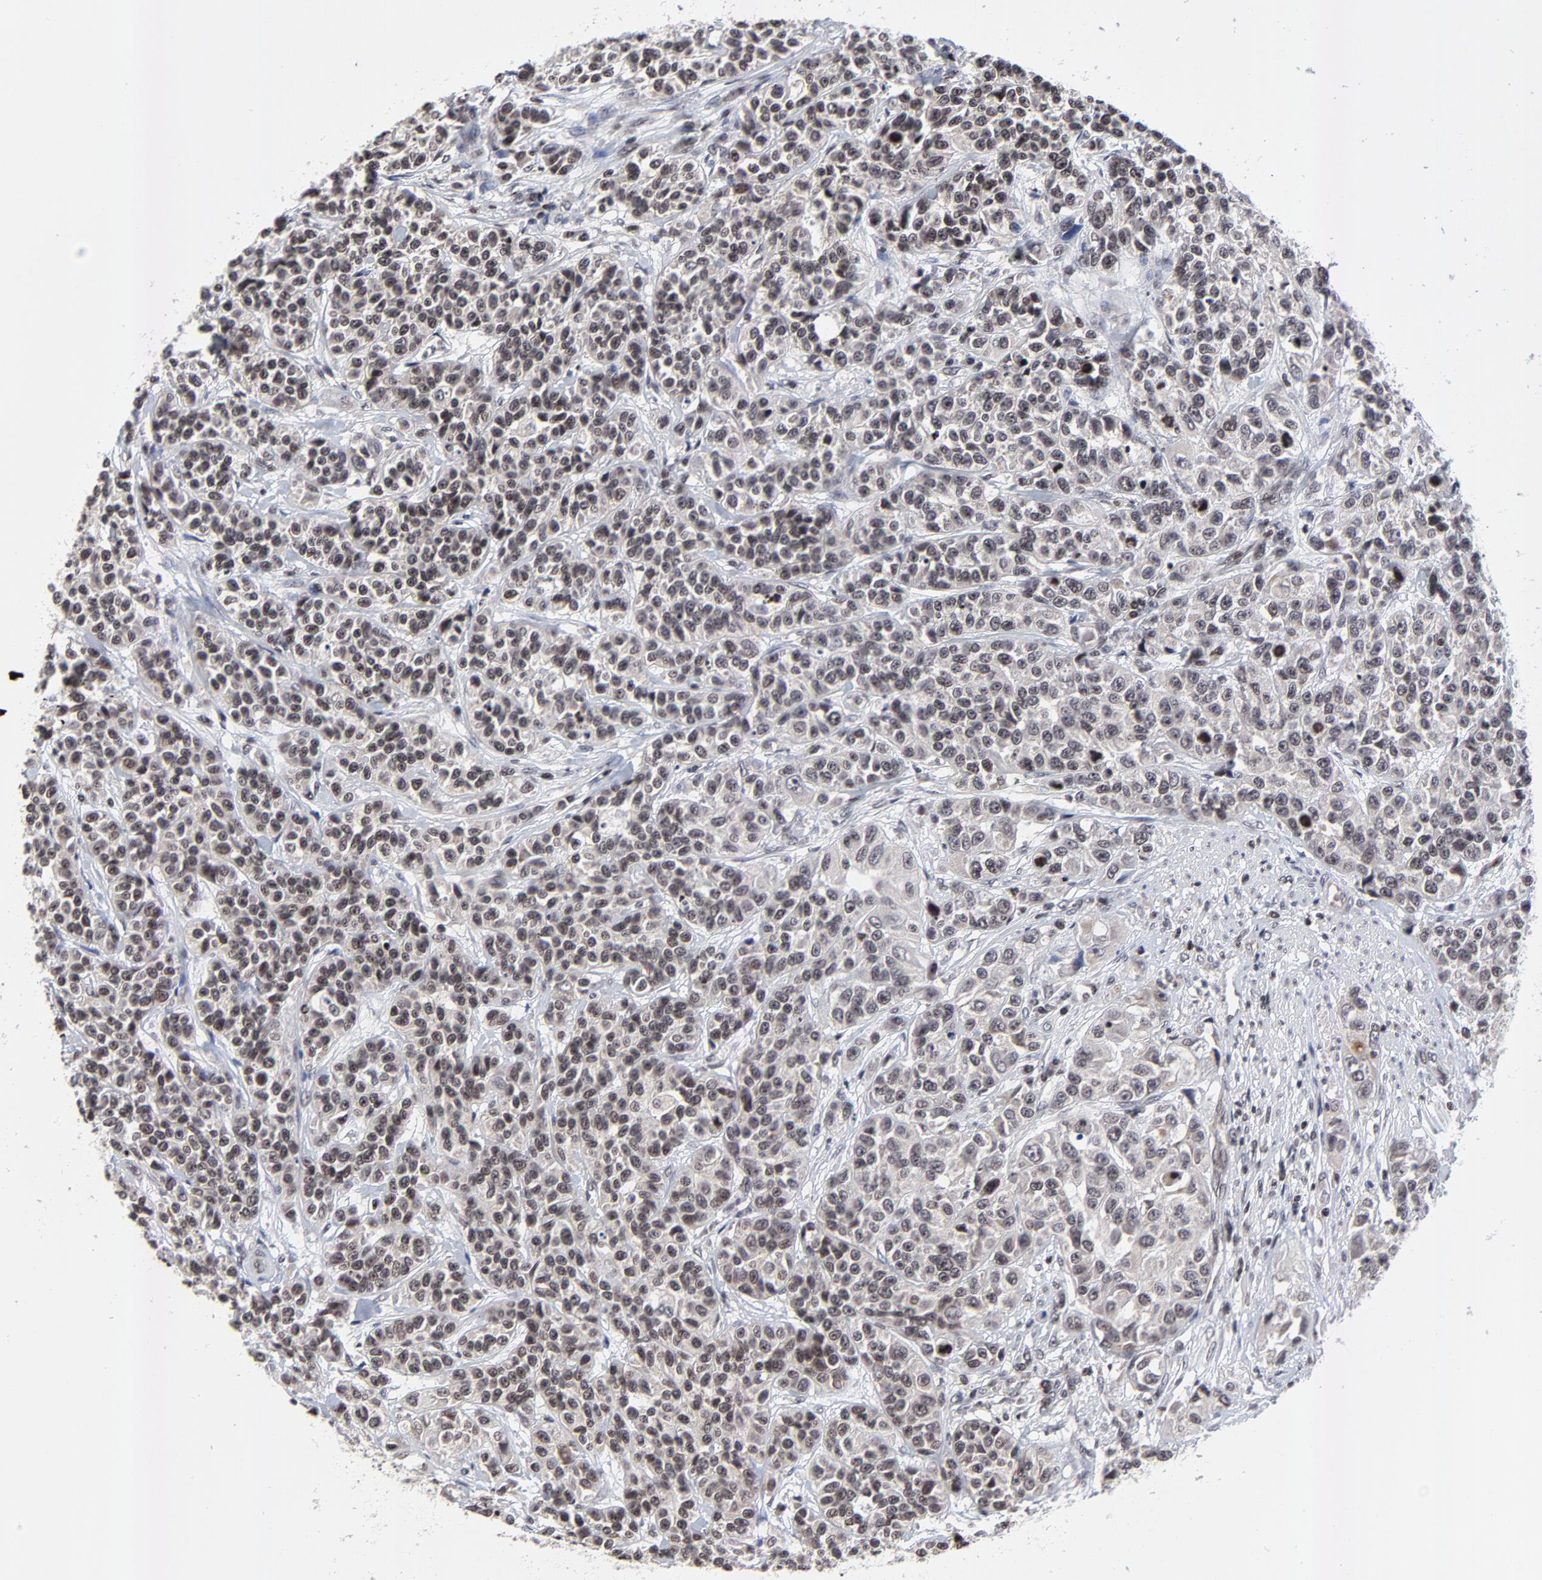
{"staining": {"intensity": "weak", "quantity": ">75%", "location": "nuclear"}, "tissue": "urothelial cancer", "cell_type": "Tumor cells", "image_type": "cancer", "snomed": [{"axis": "morphology", "description": "Urothelial carcinoma, High grade"}, {"axis": "topography", "description": "Urinary bladder"}], "caption": "Urothelial cancer was stained to show a protein in brown. There is low levels of weak nuclear positivity in approximately >75% of tumor cells.", "gene": "ZNF777", "patient": {"sex": "female", "age": 81}}